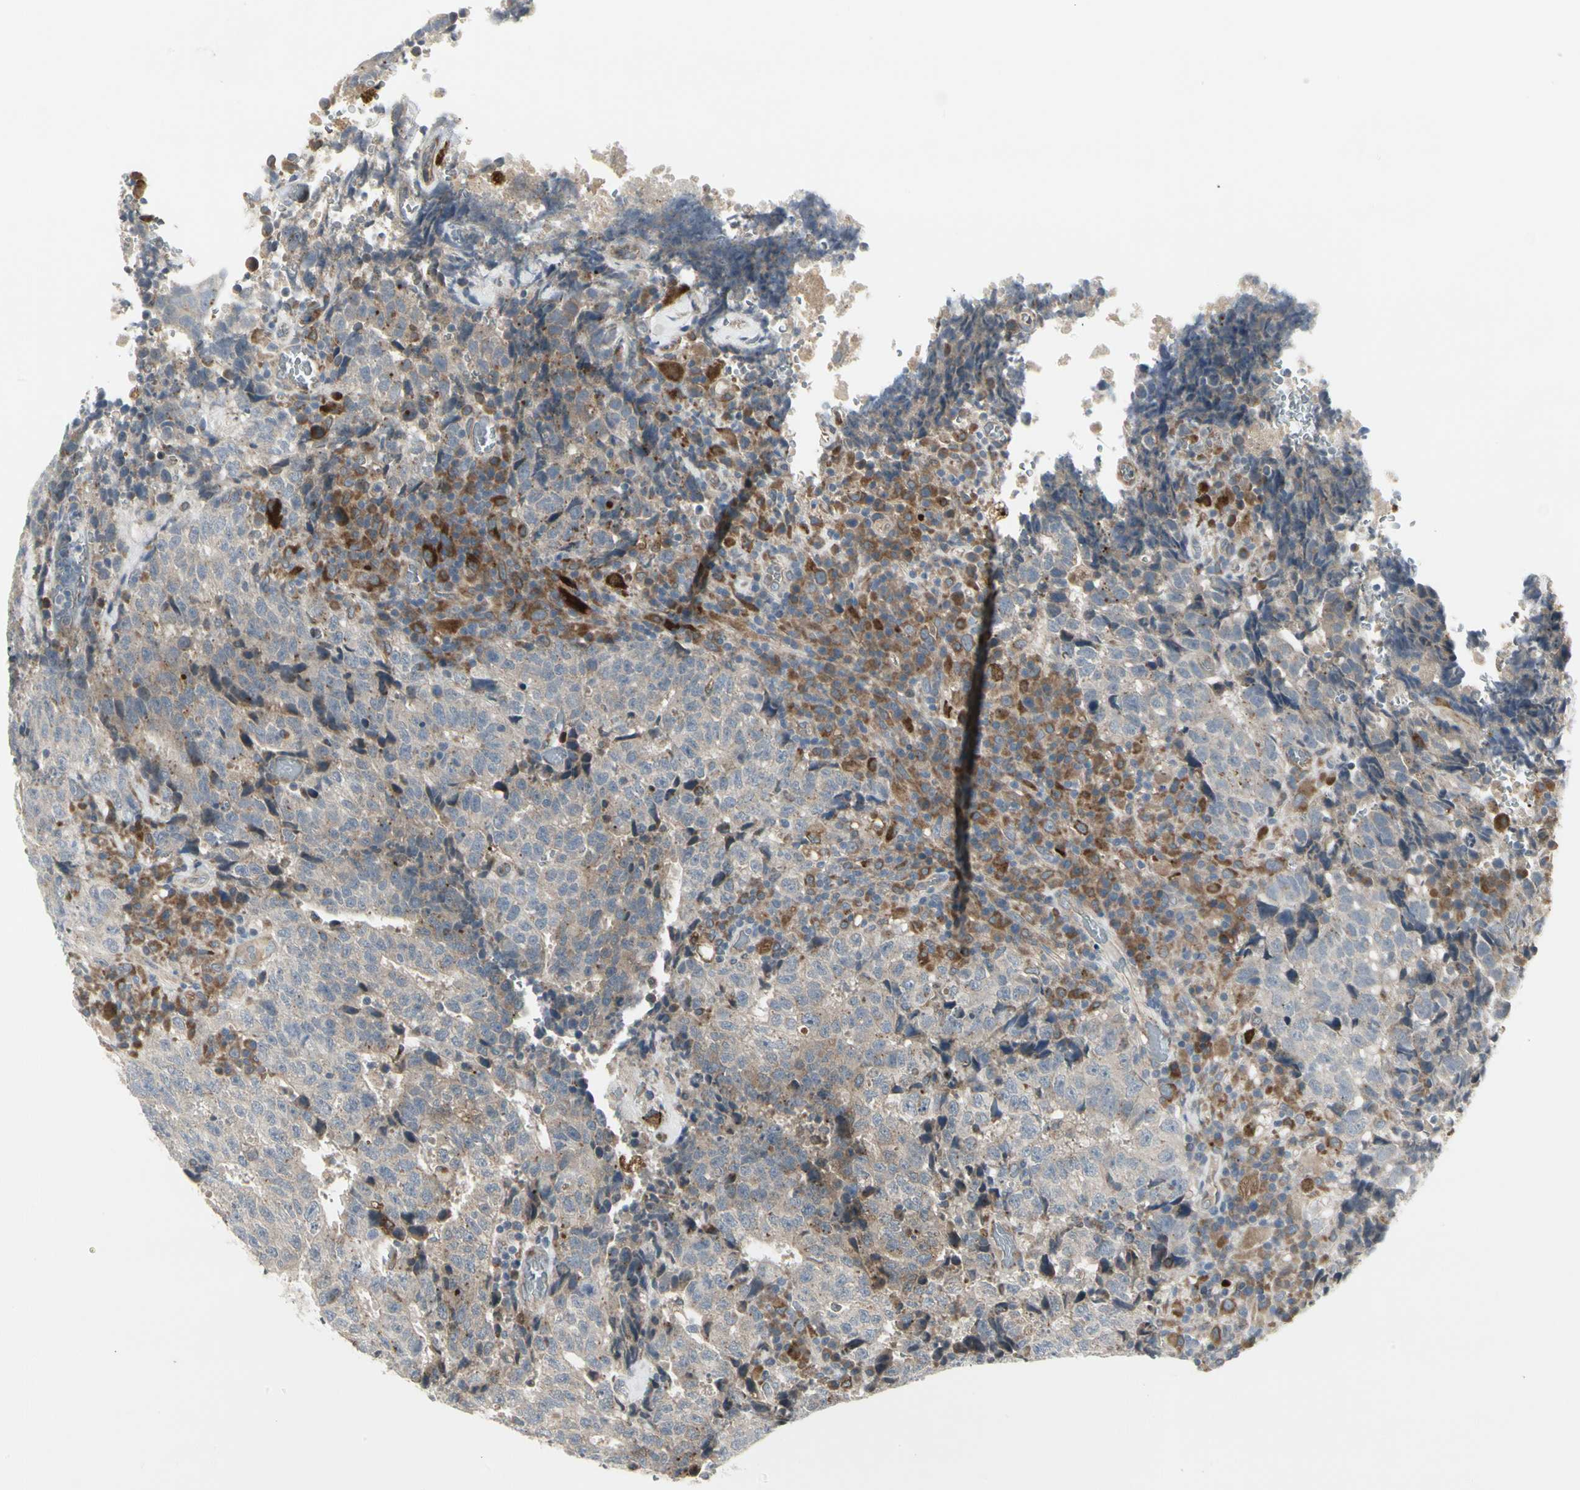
{"staining": {"intensity": "weak", "quantity": "25%-75%", "location": "cytoplasmic/membranous"}, "tissue": "testis cancer", "cell_type": "Tumor cells", "image_type": "cancer", "snomed": [{"axis": "morphology", "description": "Necrosis, NOS"}, {"axis": "morphology", "description": "Carcinoma, Embryonal, NOS"}, {"axis": "topography", "description": "Testis"}], "caption": "Testis cancer stained with a brown dye displays weak cytoplasmic/membranous positive staining in approximately 25%-75% of tumor cells.", "gene": "GRN", "patient": {"sex": "male", "age": 19}}